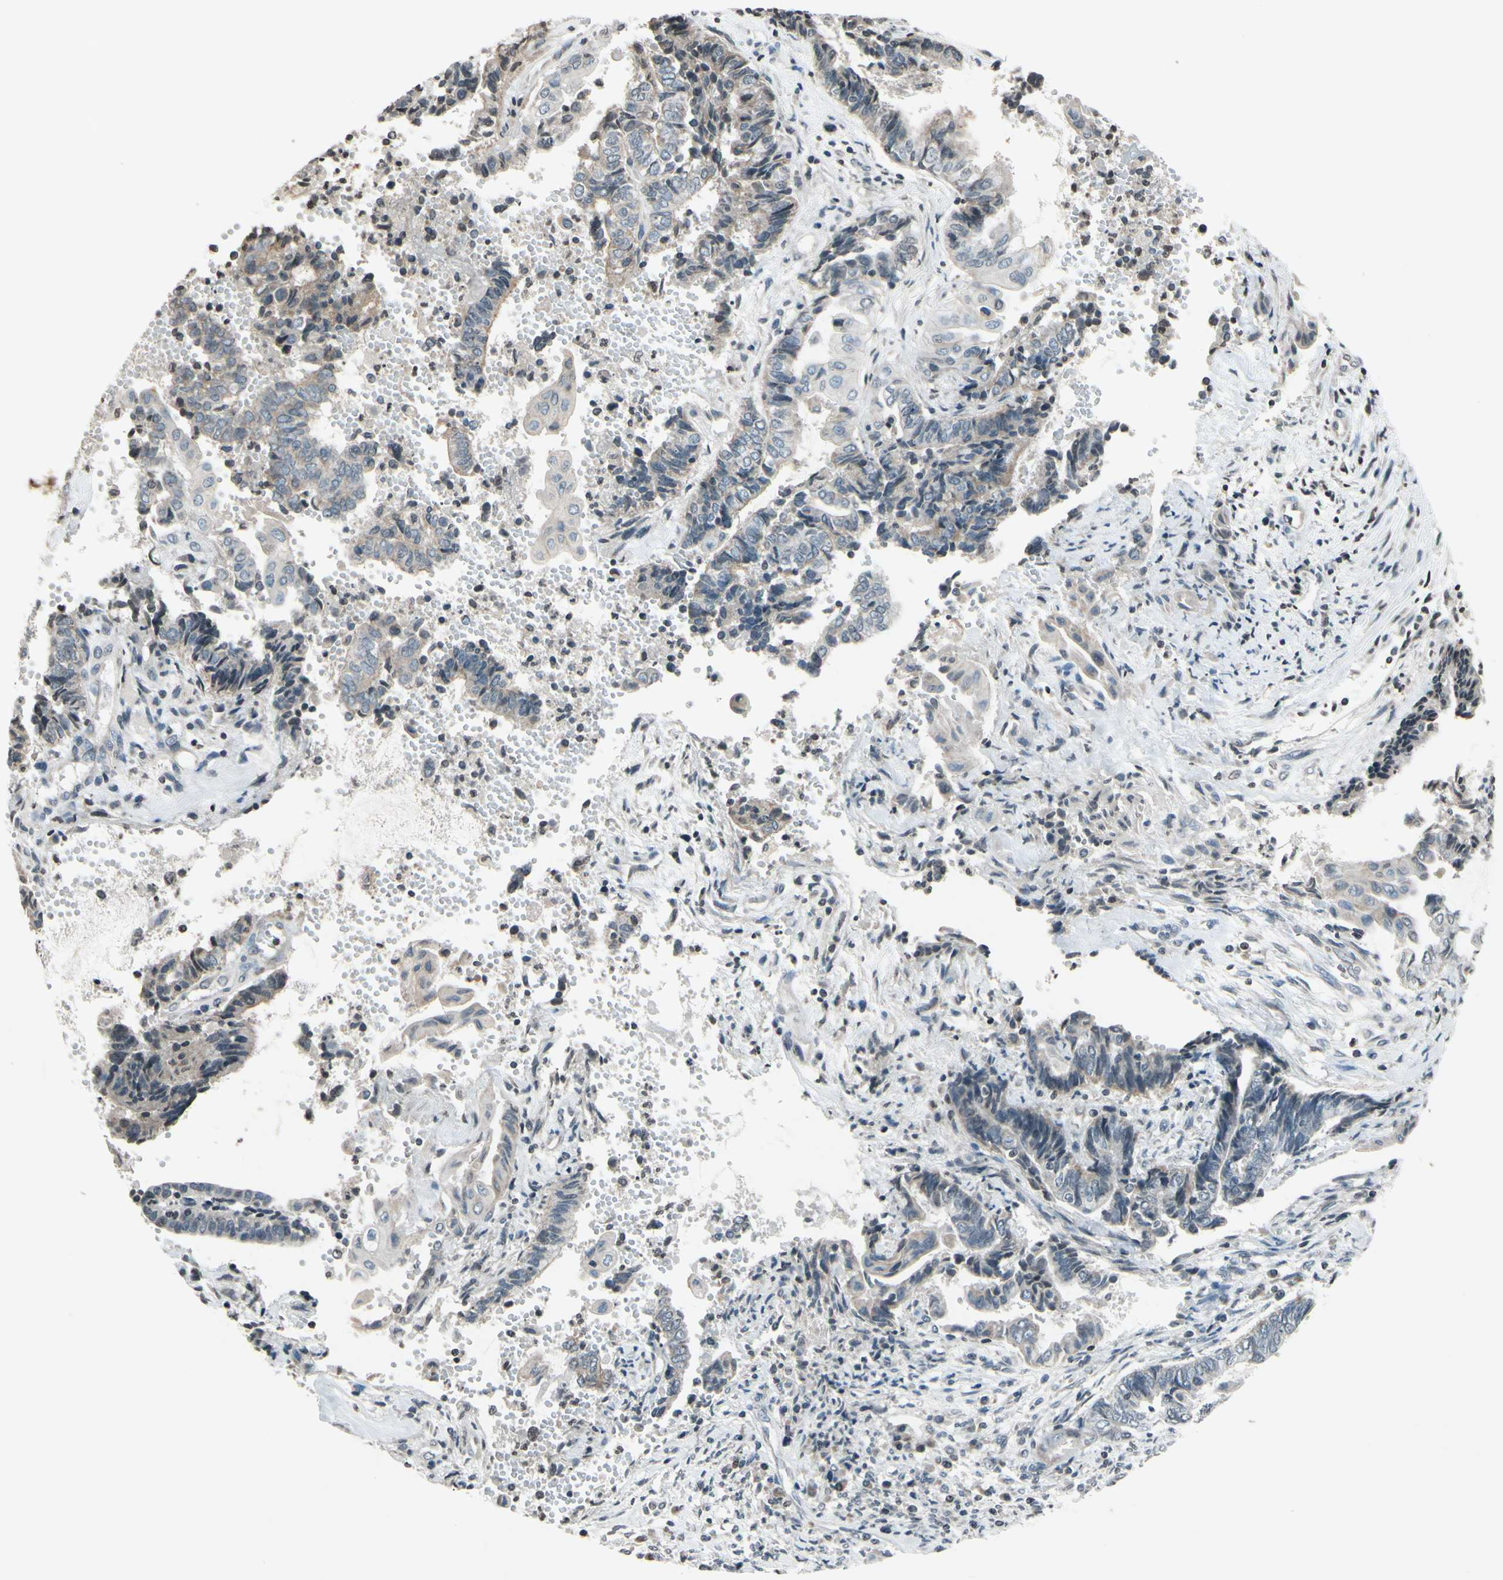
{"staining": {"intensity": "weak", "quantity": ">75%", "location": "cytoplasmic/membranous"}, "tissue": "endometrial cancer", "cell_type": "Tumor cells", "image_type": "cancer", "snomed": [{"axis": "morphology", "description": "Adenocarcinoma, NOS"}, {"axis": "topography", "description": "Uterus"}, {"axis": "topography", "description": "Endometrium"}], "caption": "Tumor cells show low levels of weak cytoplasmic/membranous expression in about >75% of cells in human adenocarcinoma (endometrial).", "gene": "CLDN11", "patient": {"sex": "female", "age": 70}}